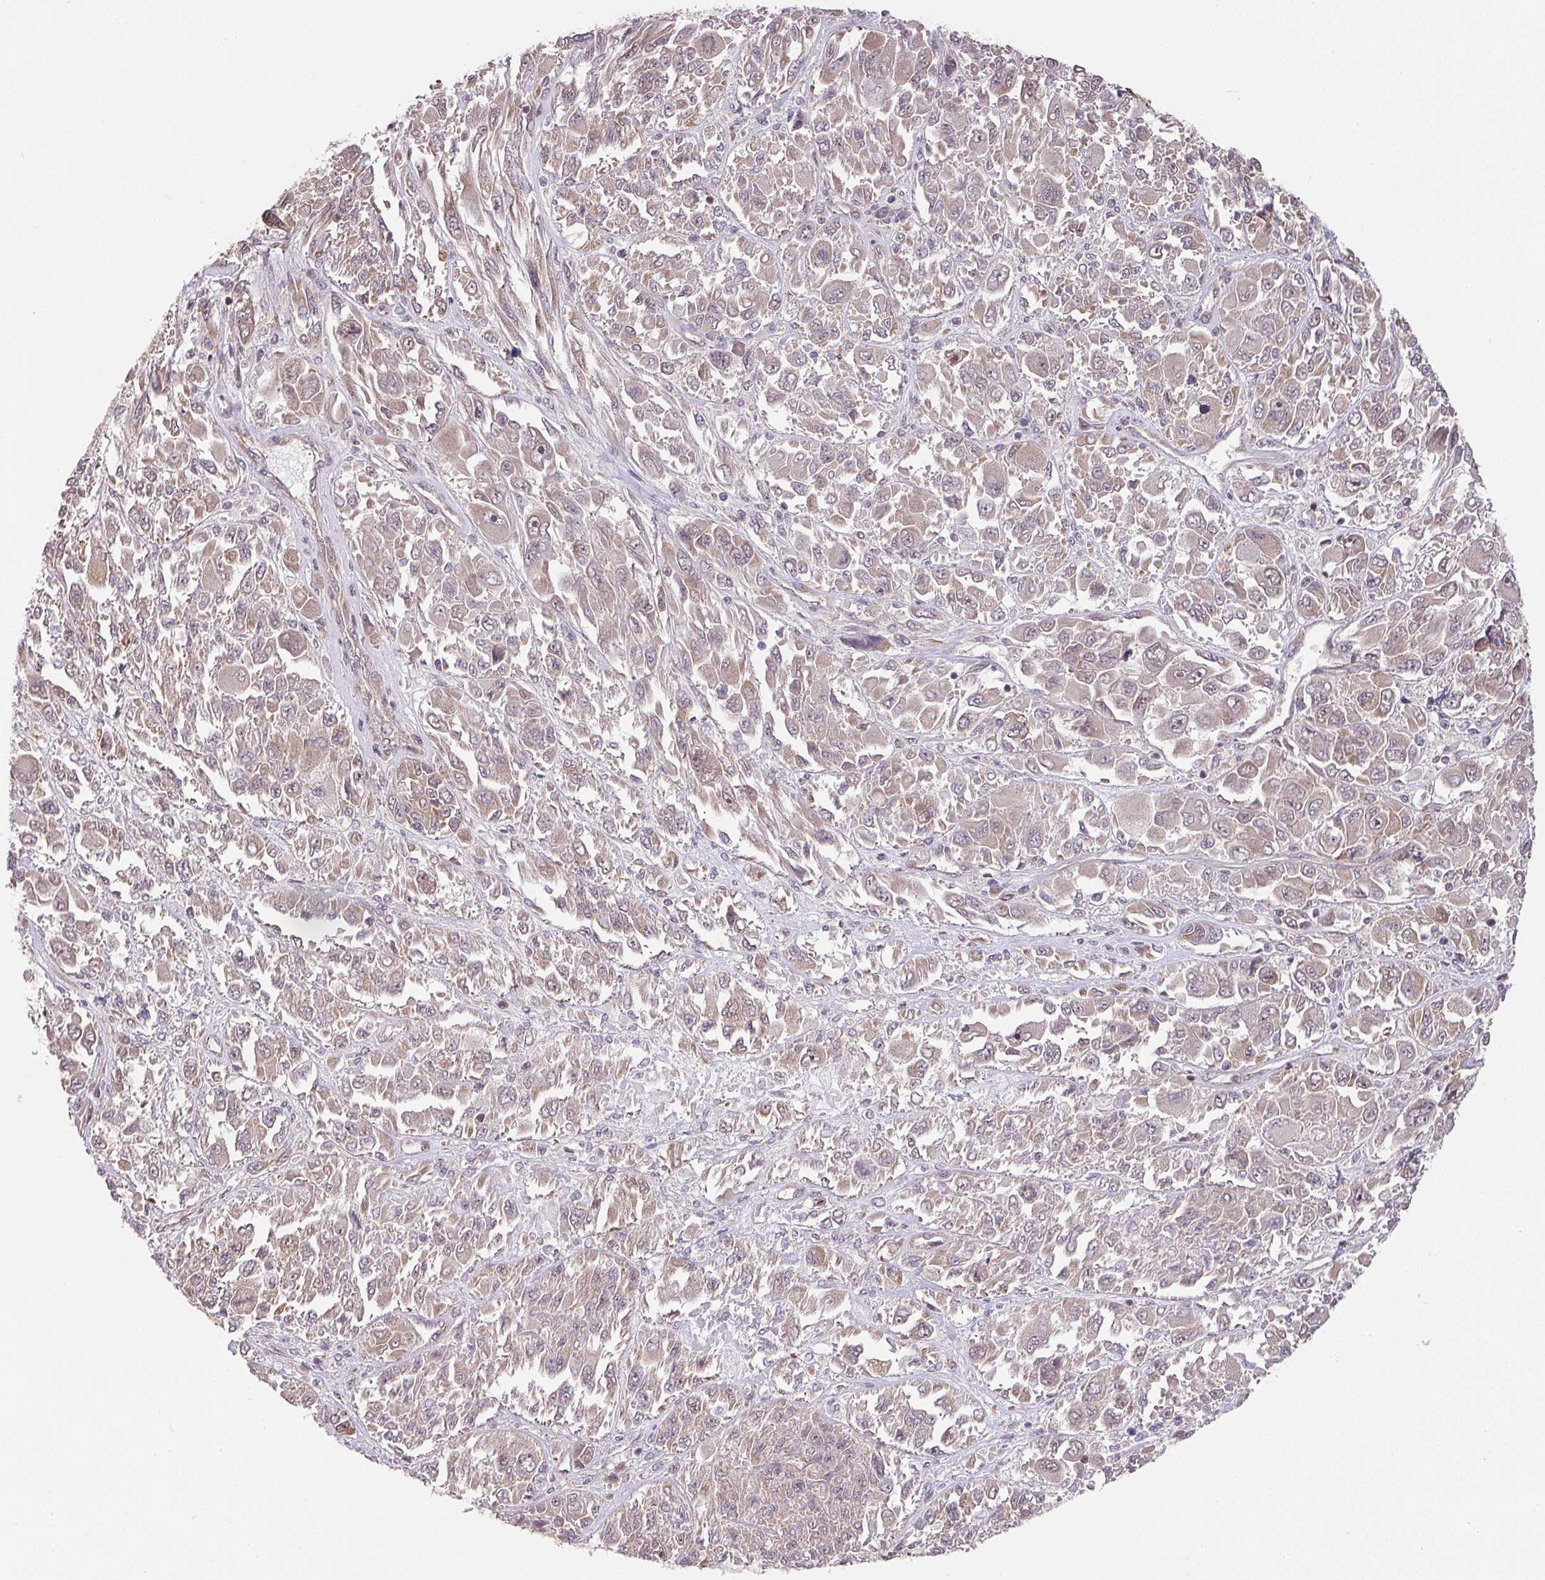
{"staining": {"intensity": "weak", "quantity": "25%-75%", "location": "cytoplasmic/membranous"}, "tissue": "melanoma", "cell_type": "Tumor cells", "image_type": "cancer", "snomed": [{"axis": "morphology", "description": "Malignant melanoma, NOS"}, {"axis": "topography", "description": "Skin"}], "caption": "IHC photomicrograph of human malignant melanoma stained for a protein (brown), which reveals low levels of weak cytoplasmic/membranous positivity in approximately 25%-75% of tumor cells.", "gene": "PLK1", "patient": {"sex": "female", "age": 91}}